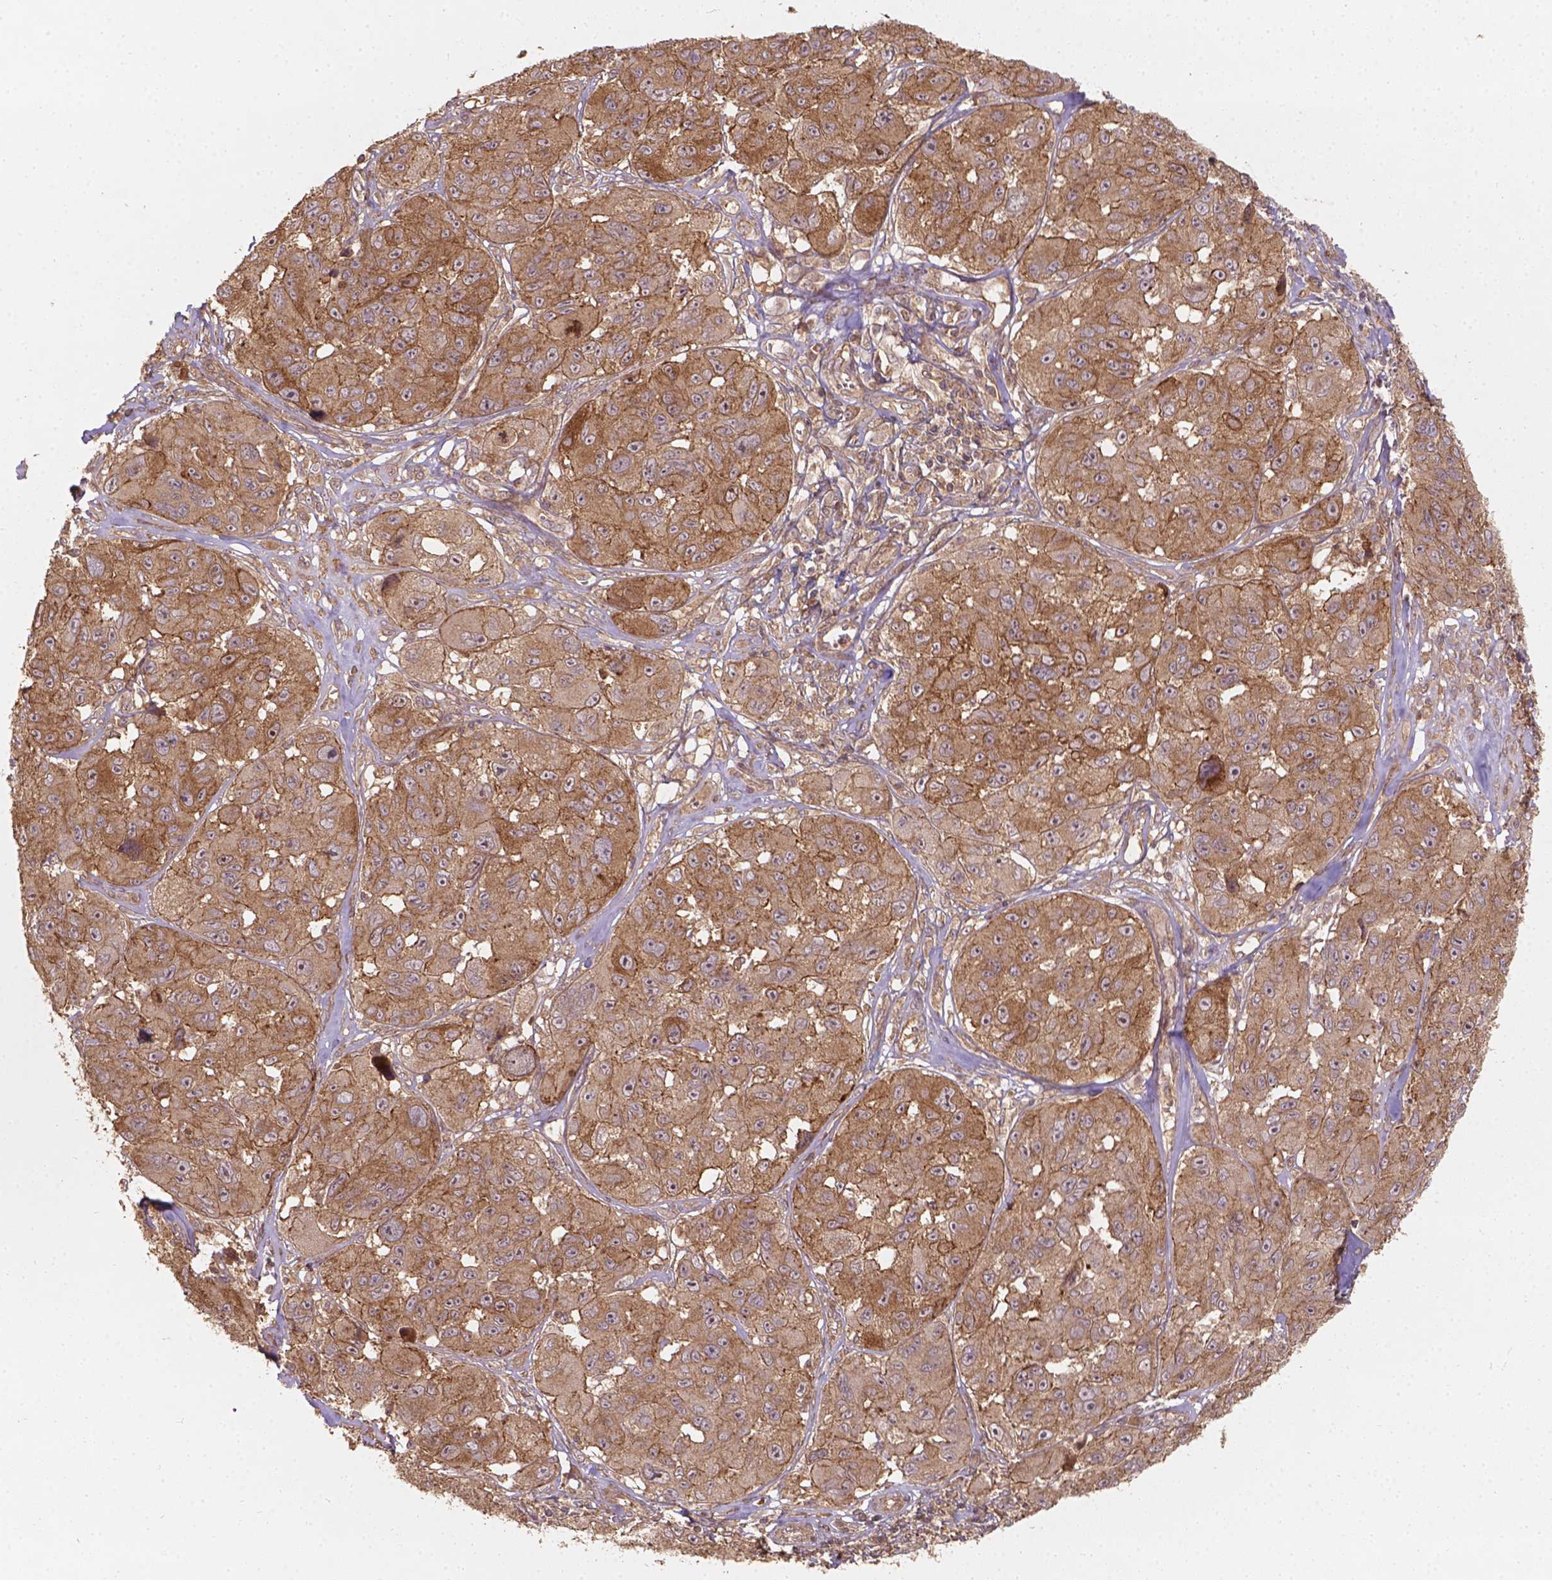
{"staining": {"intensity": "moderate", "quantity": ">75%", "location": "cytoplasmic/membranous"}, "tissue": "melanoma", "cell_type": "Tumor cells", "image_type": "cancer", "snomed": [{"axis": "morphology", "description": "Malignant melanoma, NOS"}, {"axis": "topography", "description": "Skin"}], "caption": "IHC of human malignant melanoma exhibits medium levels of moderate cytoplasmic/membranous positivity in approximately >75% of tumor cells. Using DAB (brown) and hematoxylin (blue) stains, captured at high magnification using brightfield microscopy.", "gene": "XPR1", "patient": {"sex": "female", "age": 66}}